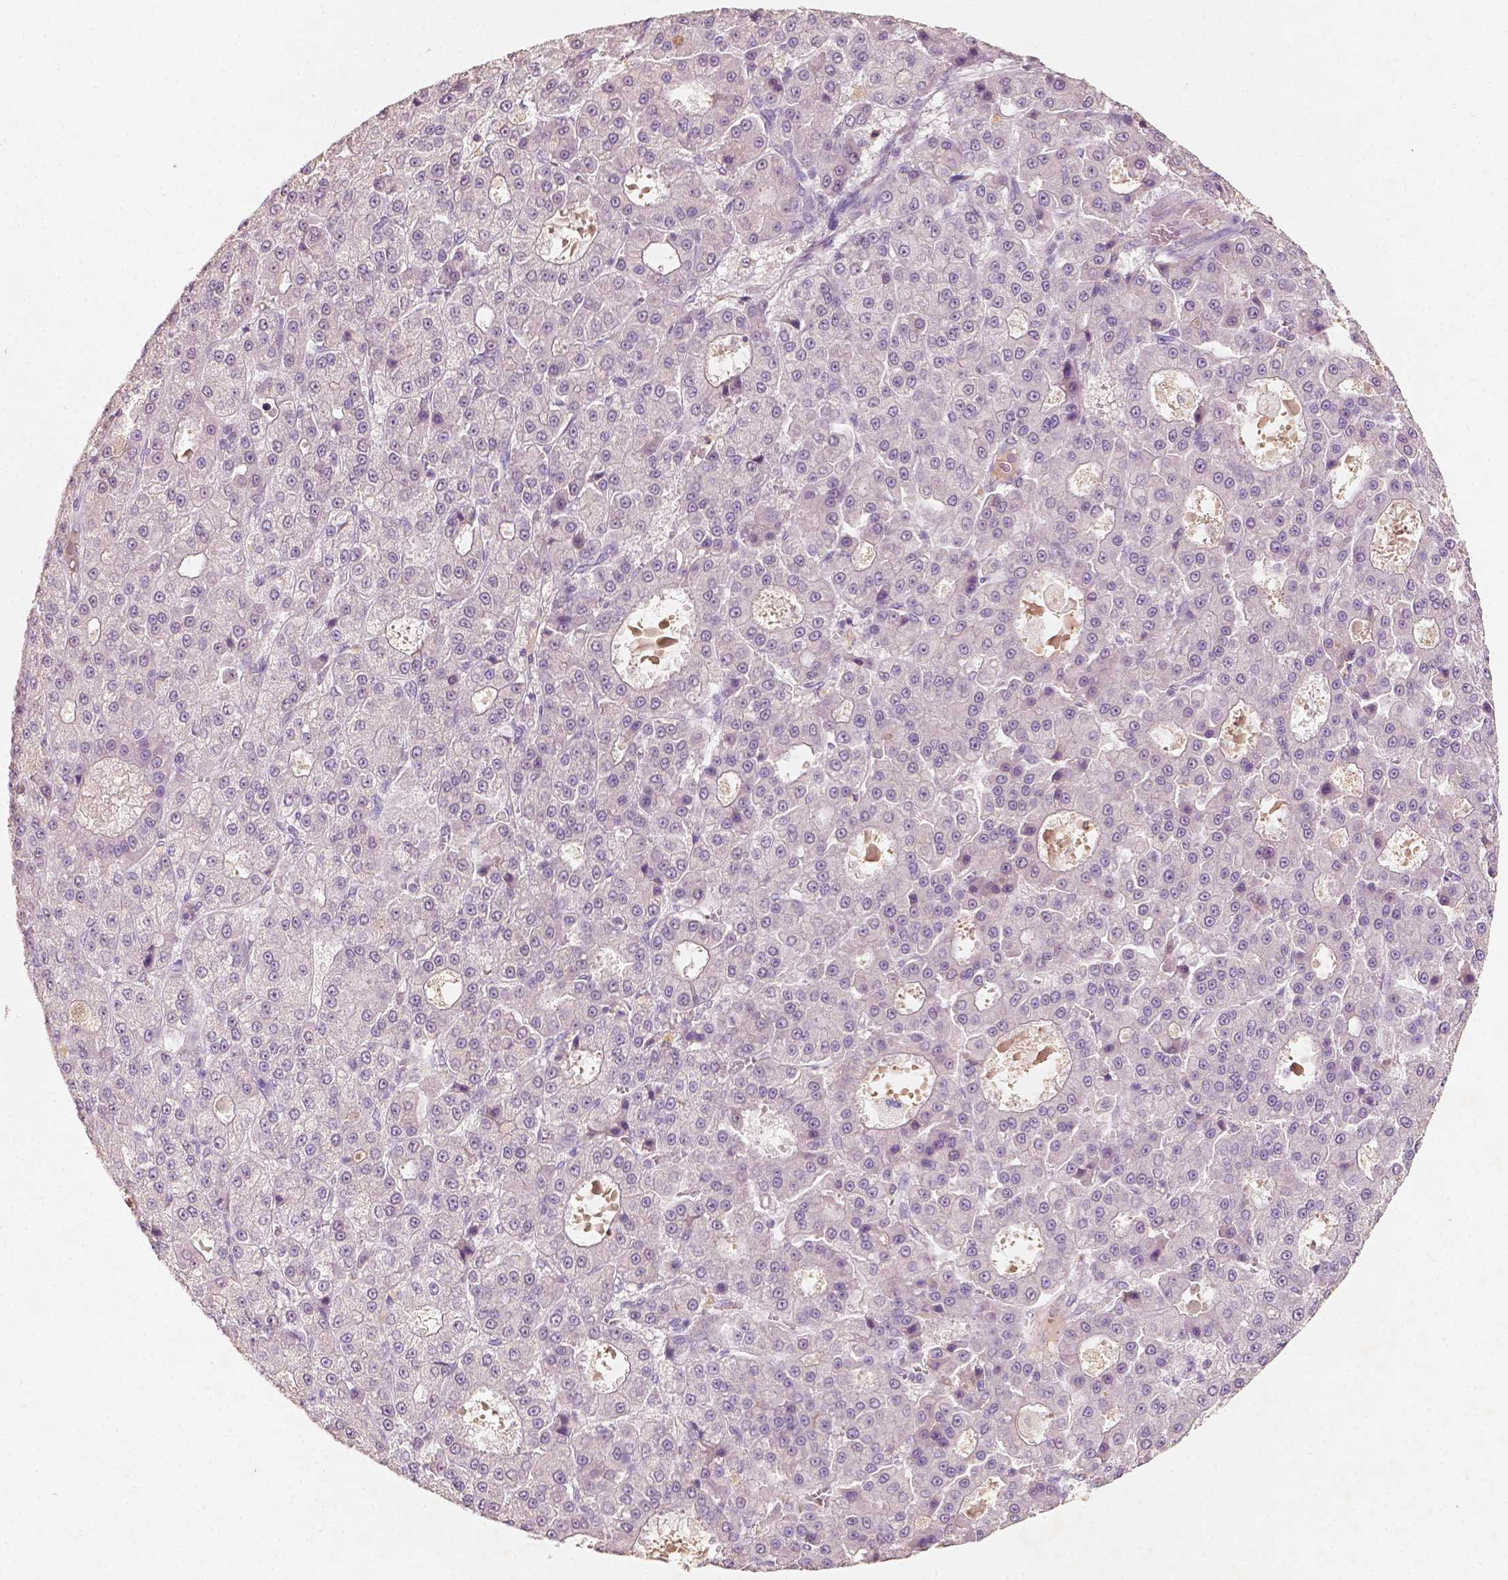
{"staining": {"intensity": "negative", "quantity": "none", "location": "none"}, "tissue": "liver cancer", "cell_type": "Tumor cells", "image_type": "cancer", "snomed": [{"axis": "morphology", "description": "Carcinoma, Hepatocellular, NOS"}, {"axis": "topography", "description": "Liver"}], "caption": "Tumor cells are negative for brown protein staining in liver hepatocellular carcinoma.", "gene": "SOX15", "patient": {"sex": "male", "age": 70}}